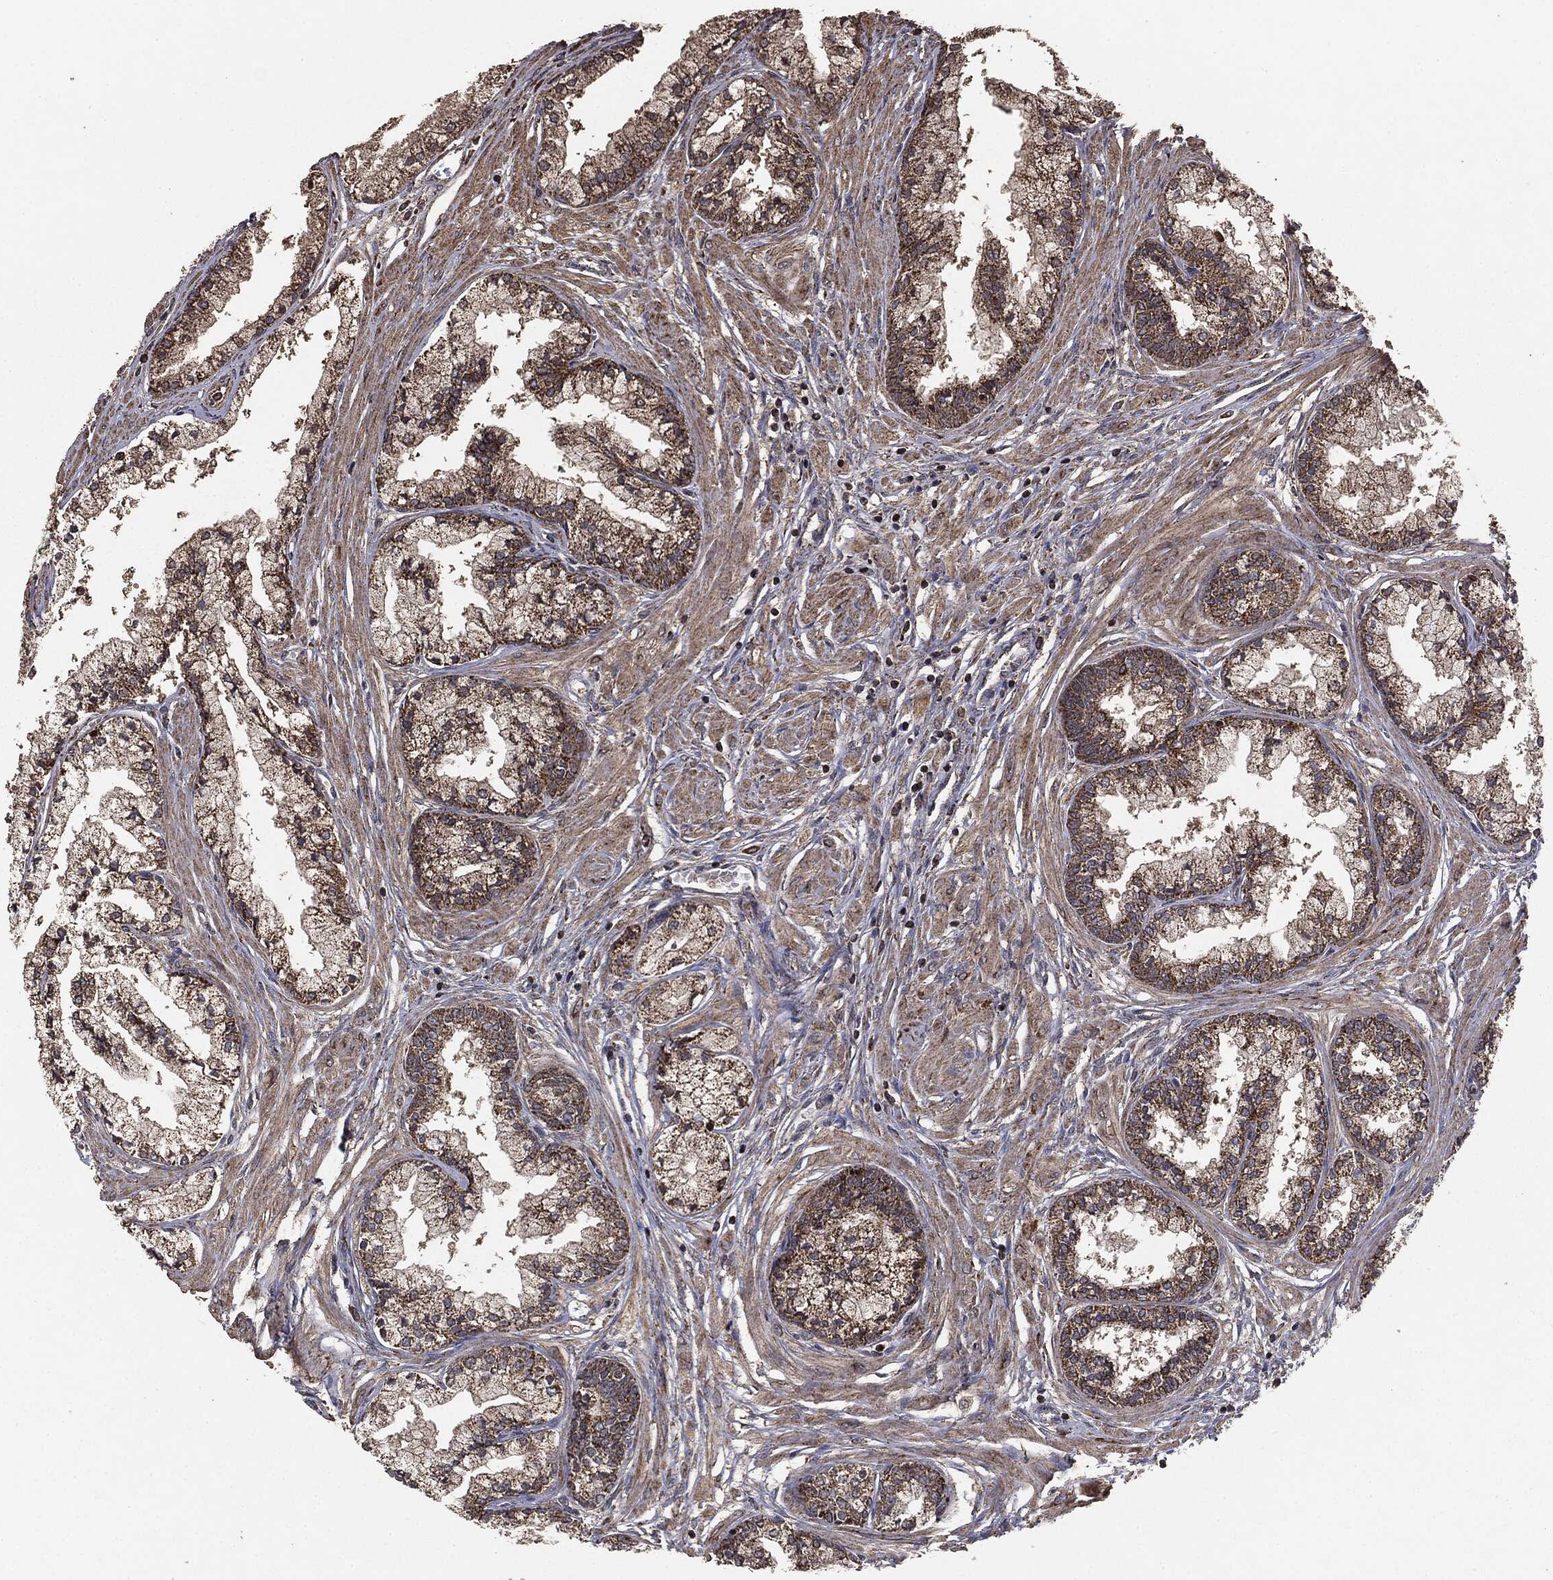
{"staining": {"intensity": "moderate", "quantity": ">75%", "location": "cytoplasmic/membranous"}, "tissue": "prostate cancer", "cell_type": "Tumor cells", "image_type": "cancer", "snomed": [{"axis": "morphology", "description": "Adenocarcinoma, High grade"}, {"axis": "topography", "description": "Prostate"}], "caption": "Immunohistochemistry (IHC) of human prostate cancer exhibits medium levels of moderate cytoplasmic/membranous expression in approximately >75% of tumor cells.", "gene": "MTOR", "patient": {"sex": "male", "age": 66}}